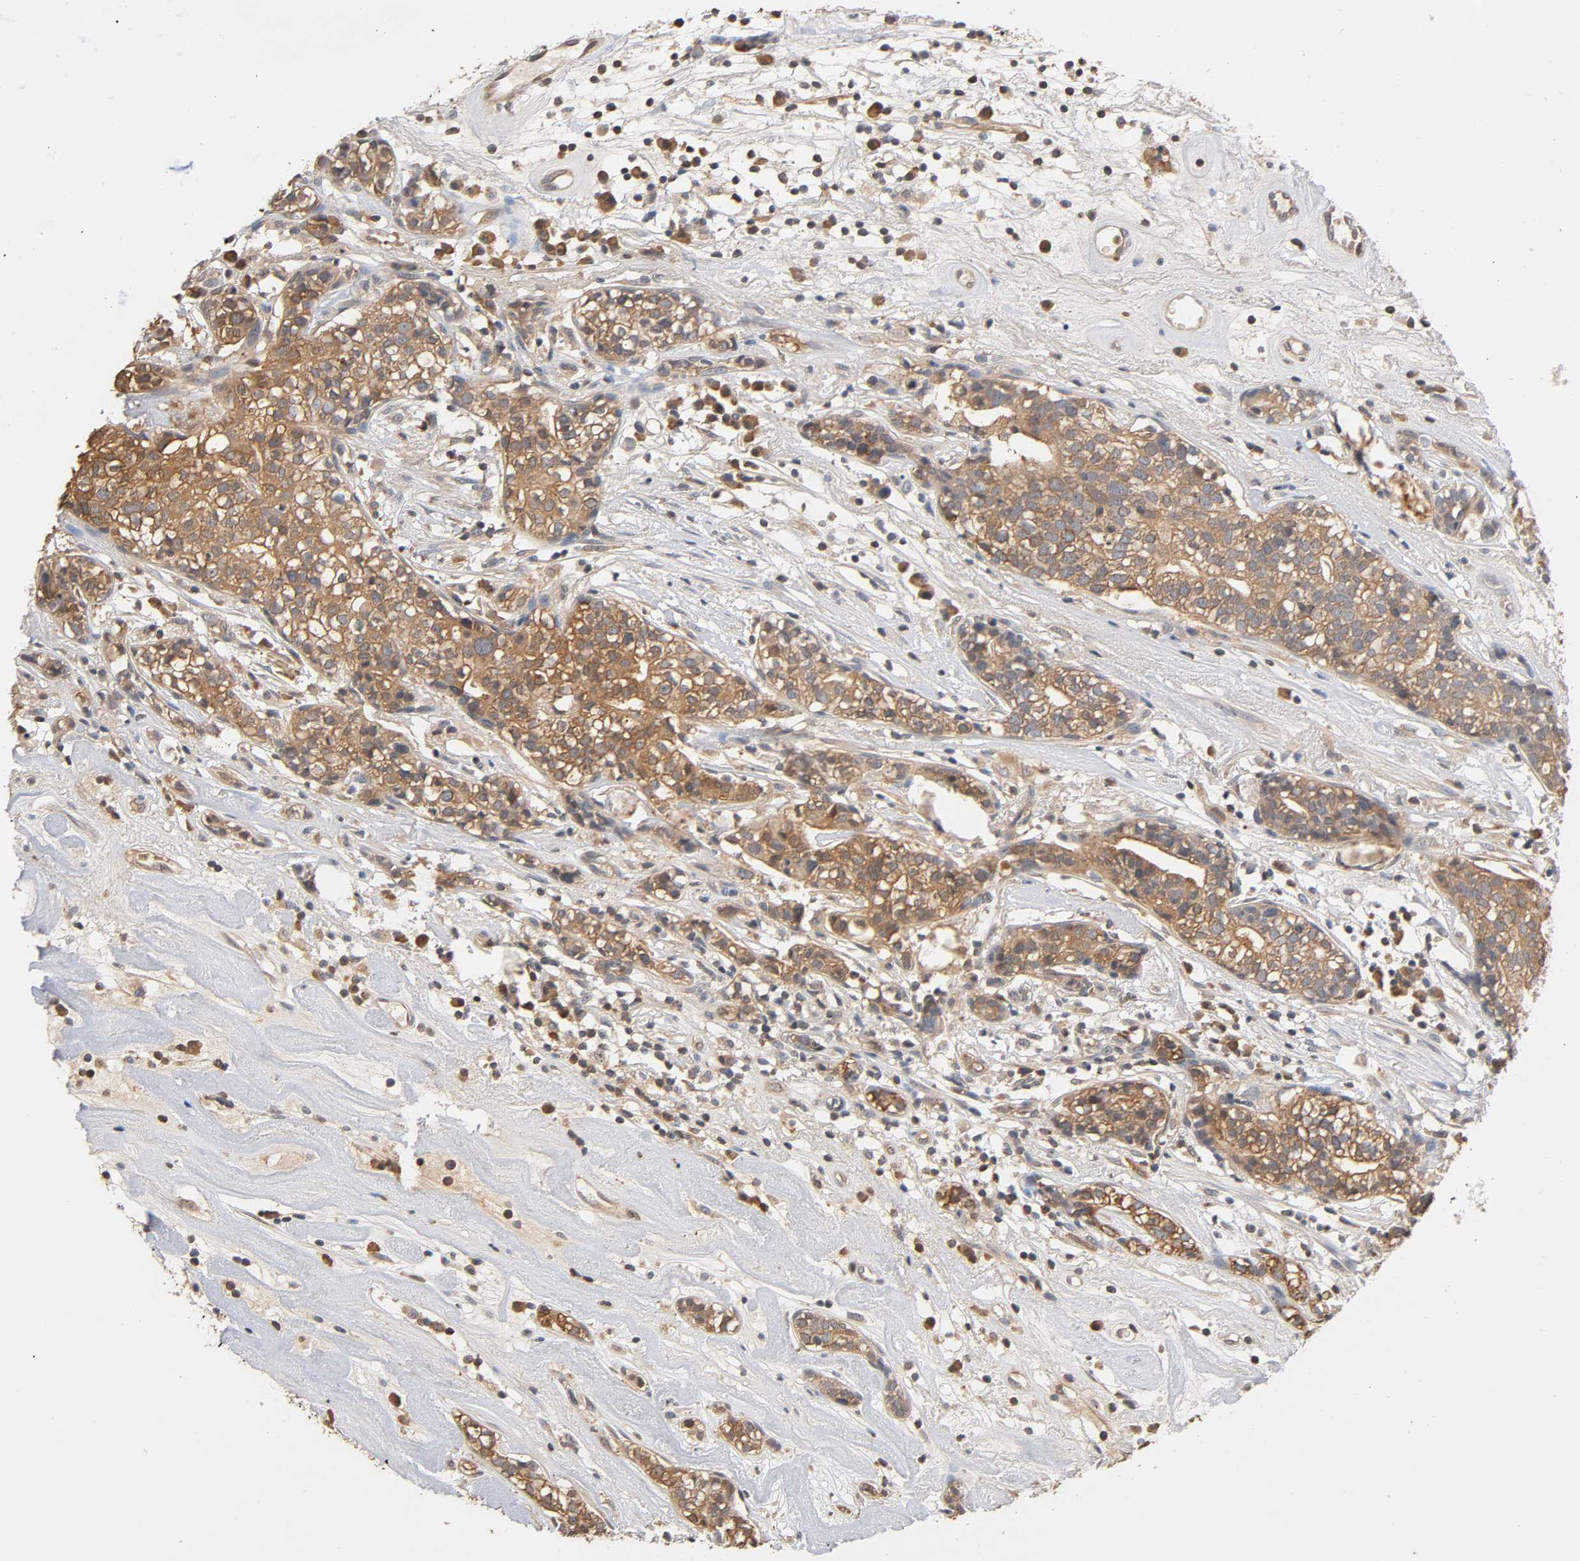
{"staining": {"intensity": "moderate", "quantity": ">75%", "location": "cytoplasmic/membranous"}, "tissue": "head and neck cancer", "cell_type": "Tumor cells", "image_type": "cancer", "snomed": [{"axis": "morphology", "description": "Adenocarcinoma, NOS"}, {"axis": "topography", "description": "Salivary gland"}, {"axis": "topography", "description": "Head-Neck"}], "caption": "Moderate cytoplasmic/membranous positivity for a protein is appreciated in about >75% of tumor cells of adenocarcinoma (head and neck) using immunohistochemistry.", "gene": "ALDOA", "patient": {"sex": "female", "age": 65}}